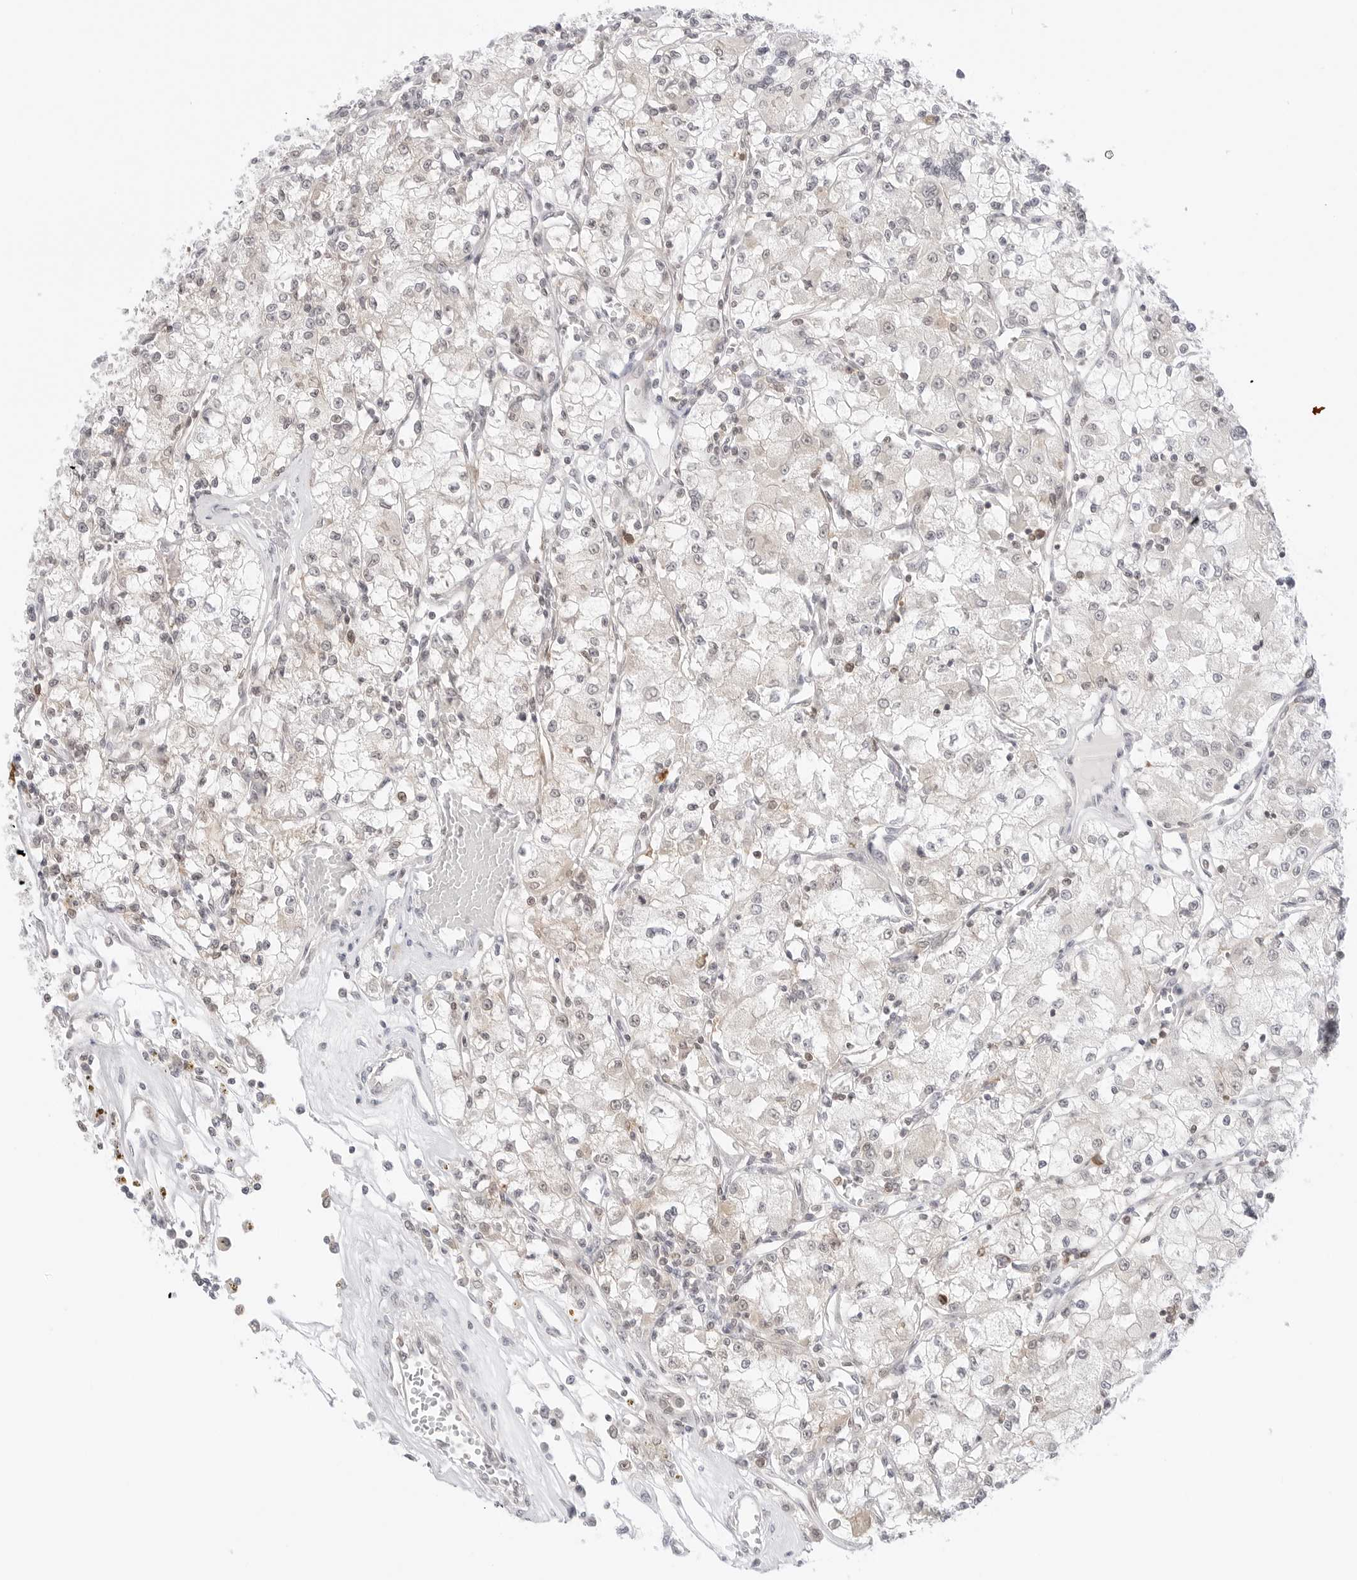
{"staining": {"intensity": "negative", "quantity": "none", "location": "none"}, "tissue": "renal cancer", "cell_type": "Tumor cells", "image_type": "cancer", "snomed": [{"axis": "morphology", "description": "Adenocarcinoma, NOS"}, {"axis": "topography", "description": "Kidney"}], "caption": "High power microscopy photomicrograph of an IHC micrograph of renal cancer (adenocarcinoma), revealing no significant expression in tumor cells. Nuclei are stained in blue.", "gene": "NUDC", "patient": {"sex": "female", "age": 59}}